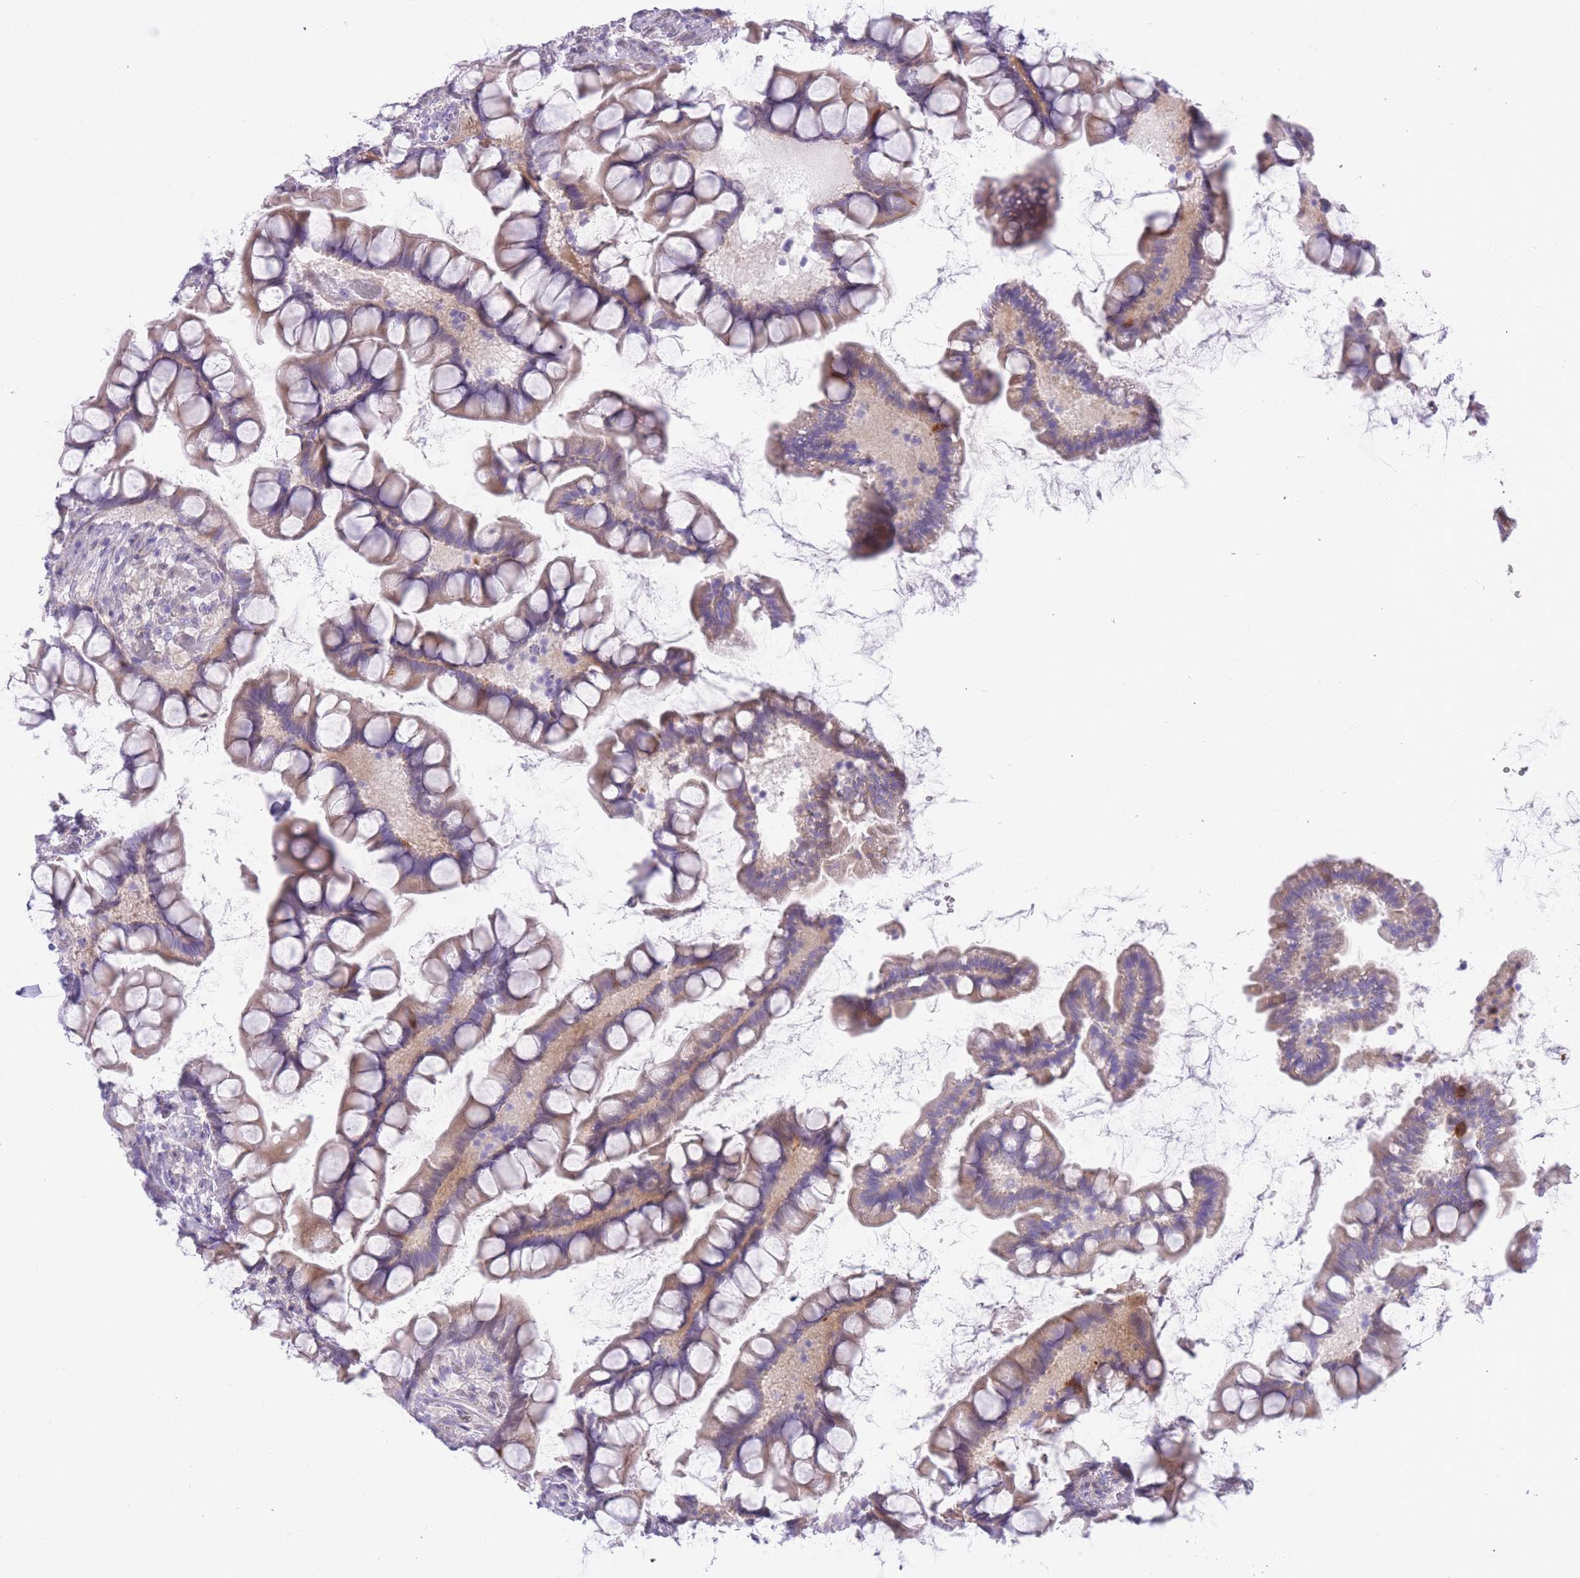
{"staining": {"intensity": "negative", "quantity": "none", "location": "none"}, "tissue": "small intestine", "cell_type": "Glandular cells", "image_type": "normal", "snomed": [{"axis": "morphology", "description": "Normal tissue, NOS"}, {"axis": "topography", "description": "Small intestine"}], "caption": "High power microscopy photomicrograph of an IHC histopathology image of benign small intestine, revealing no significant positivity in glandular cells. (Immunohistochemistry (ihc), brightfield microscopy, high magnification).", "gene": "IMPG1", "patient": {"sex": "male", "age": 70}}